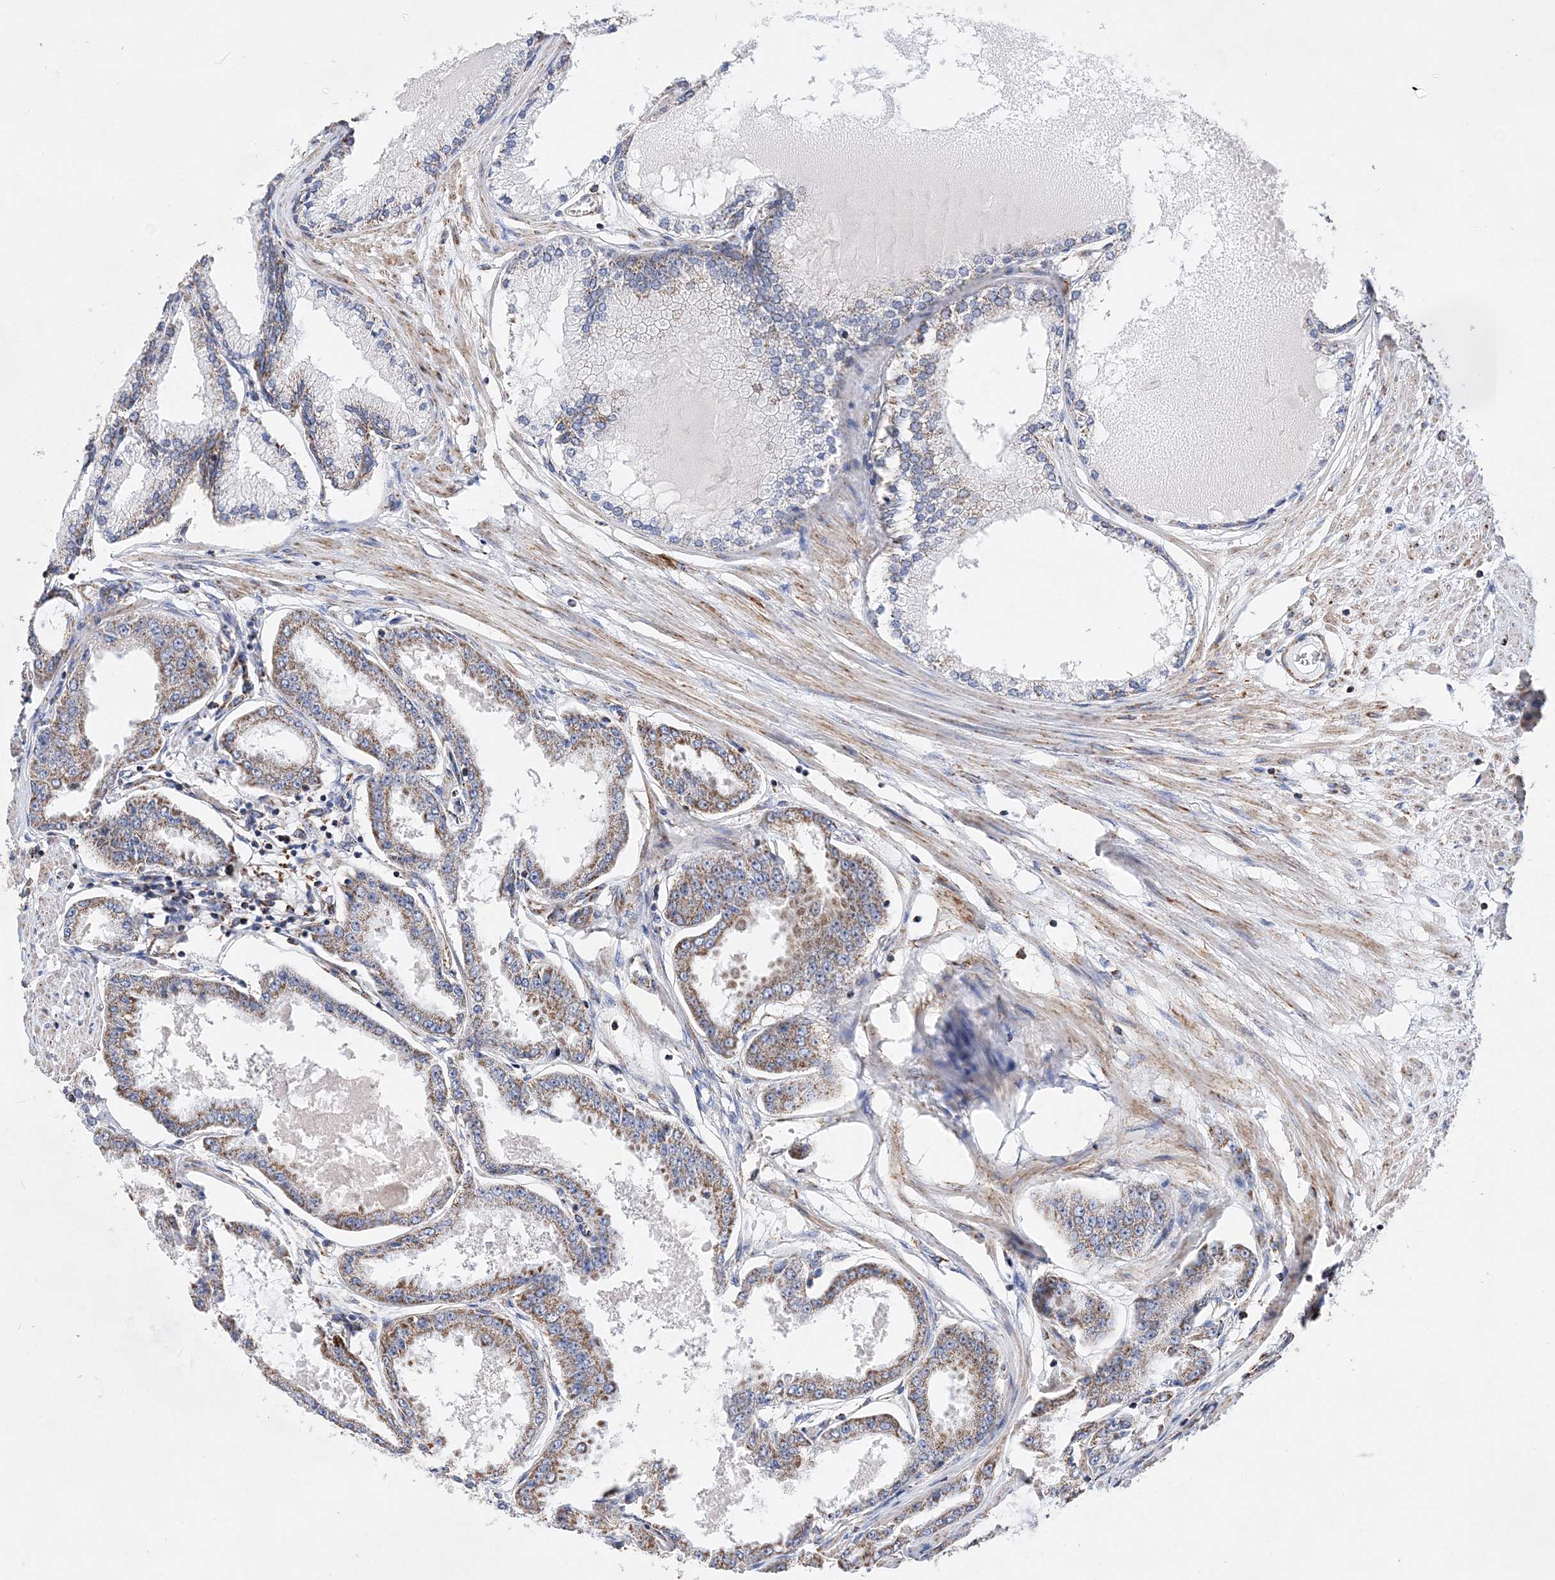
{"staining": {"intensity": "moderate", "quantity": "25%-75%", "location": "cytoplasmic/membranous"}, "tissue": "prostate cancer", "cell_type": "Tumor cells", "image_type": "cancer", "snomed": [{"axis": "morphology", "description": "Adenocarcinoma, Low grade"}, {"axis": "topography", "description": "Prostate"}], "caption": "Immunohistochemistry (DAB (3,3'-diaminobenzidine)) staining of prostate low-grade adenocarcinoma displays moderate cytoplasmic/membranous protein positivity in approximately 25%-75% of tumor cells.", "gene": "ACOT9", "patient": {"sex": "male", "age": 63}}